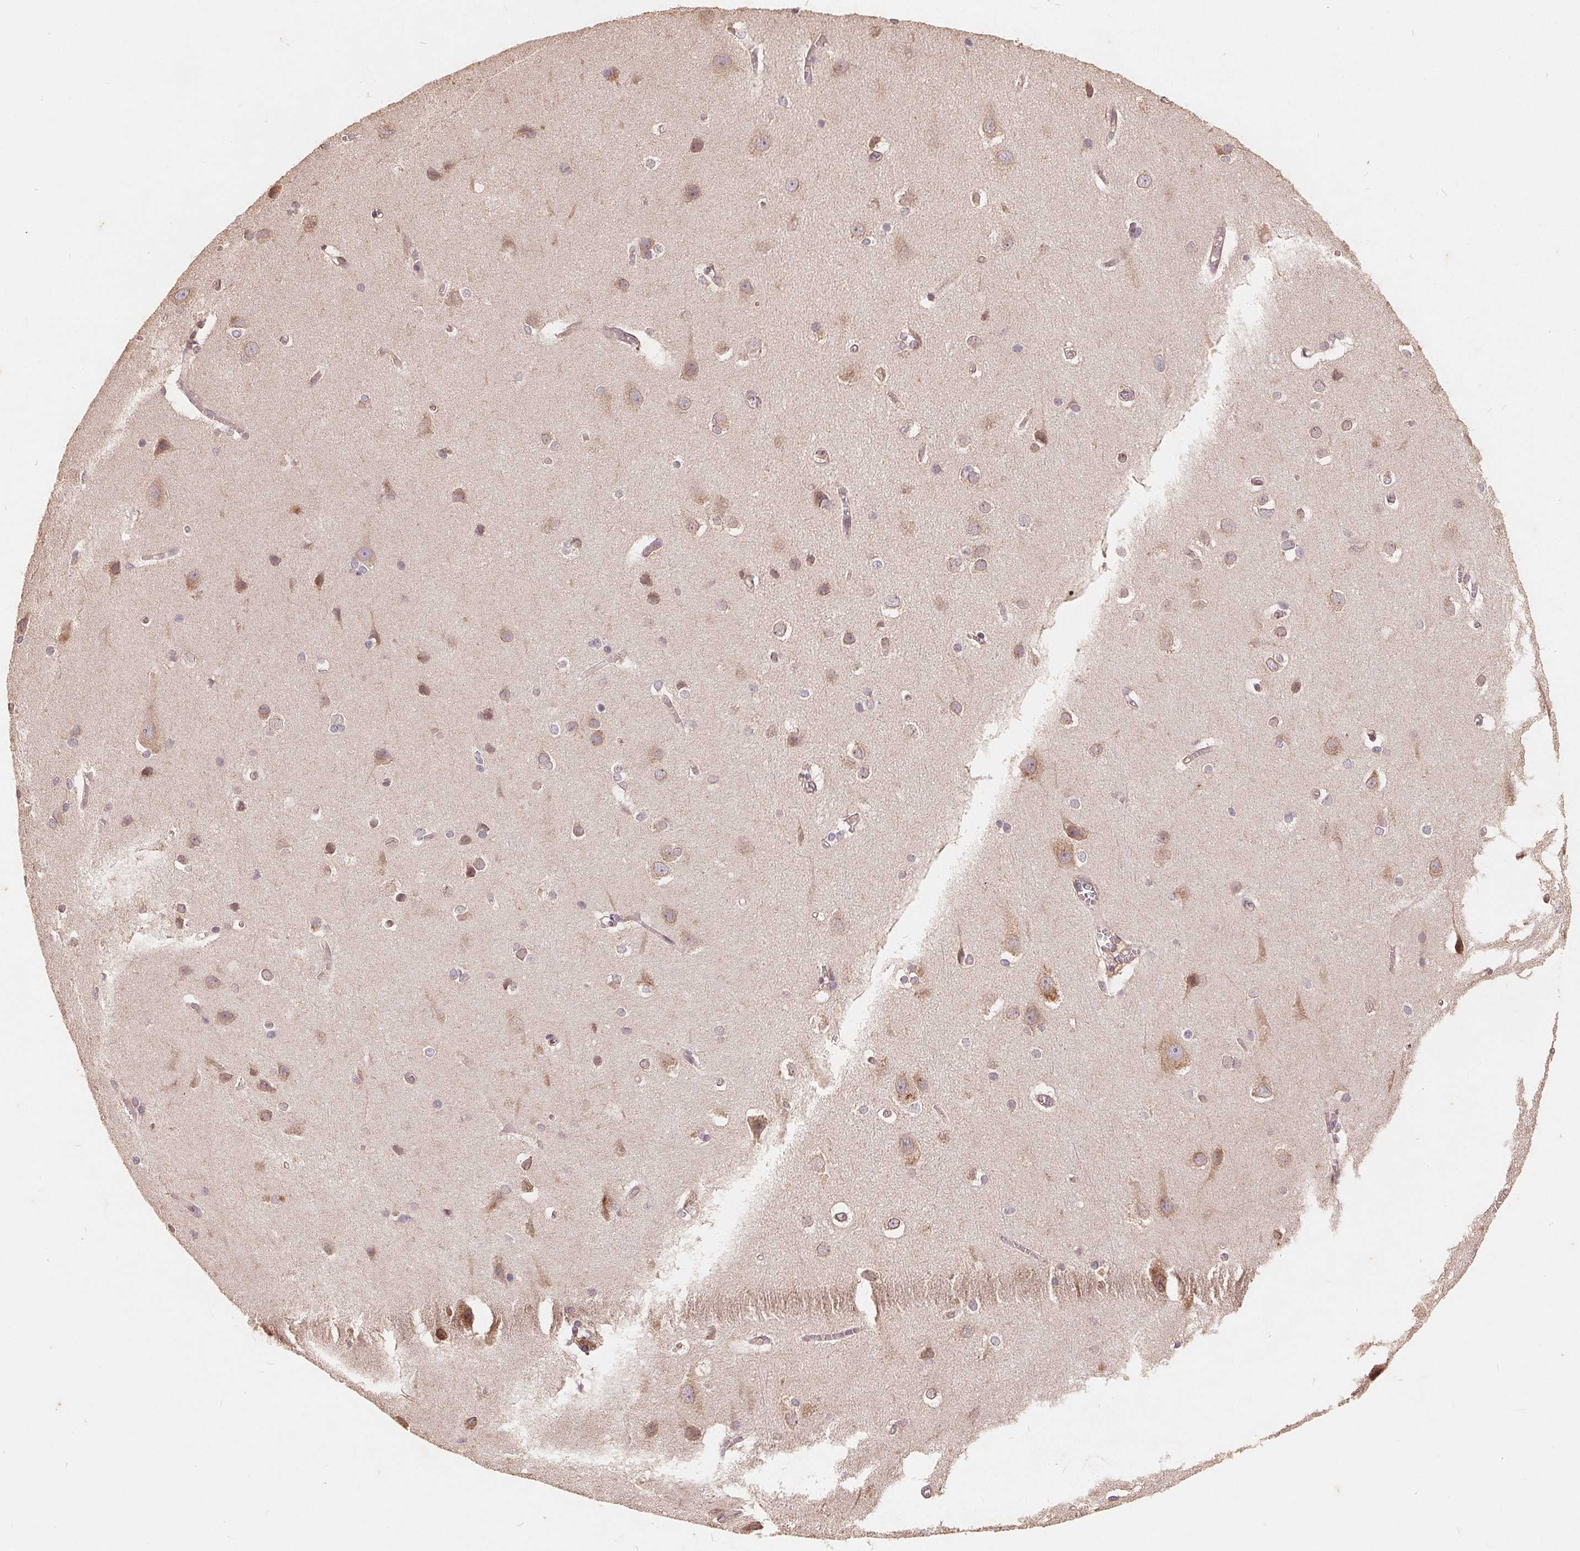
{"staining": {"intensity": "weak", "quantity": "25%-75%", "location": "cytoplasmic/membranous"}, "tissue": "cerebral cortex", "cell_type": "Endothelial cells", "image_type": "normal", "snomed": [{"axis": "morphology", "description": "Normal tissue, NOS"}, {"axis": "topography", "description": "Cerebral cortex"}], "caption": "The image shows a brown stain indicating the presence of a protein in the cytoplasmic/membranous of endothelial cells in cerebral cortex. (Brightfield microscopy of DAB IHC at high magnification).", "gene": "CDIPT", "patient": {"sex": "male", "age": 37}}